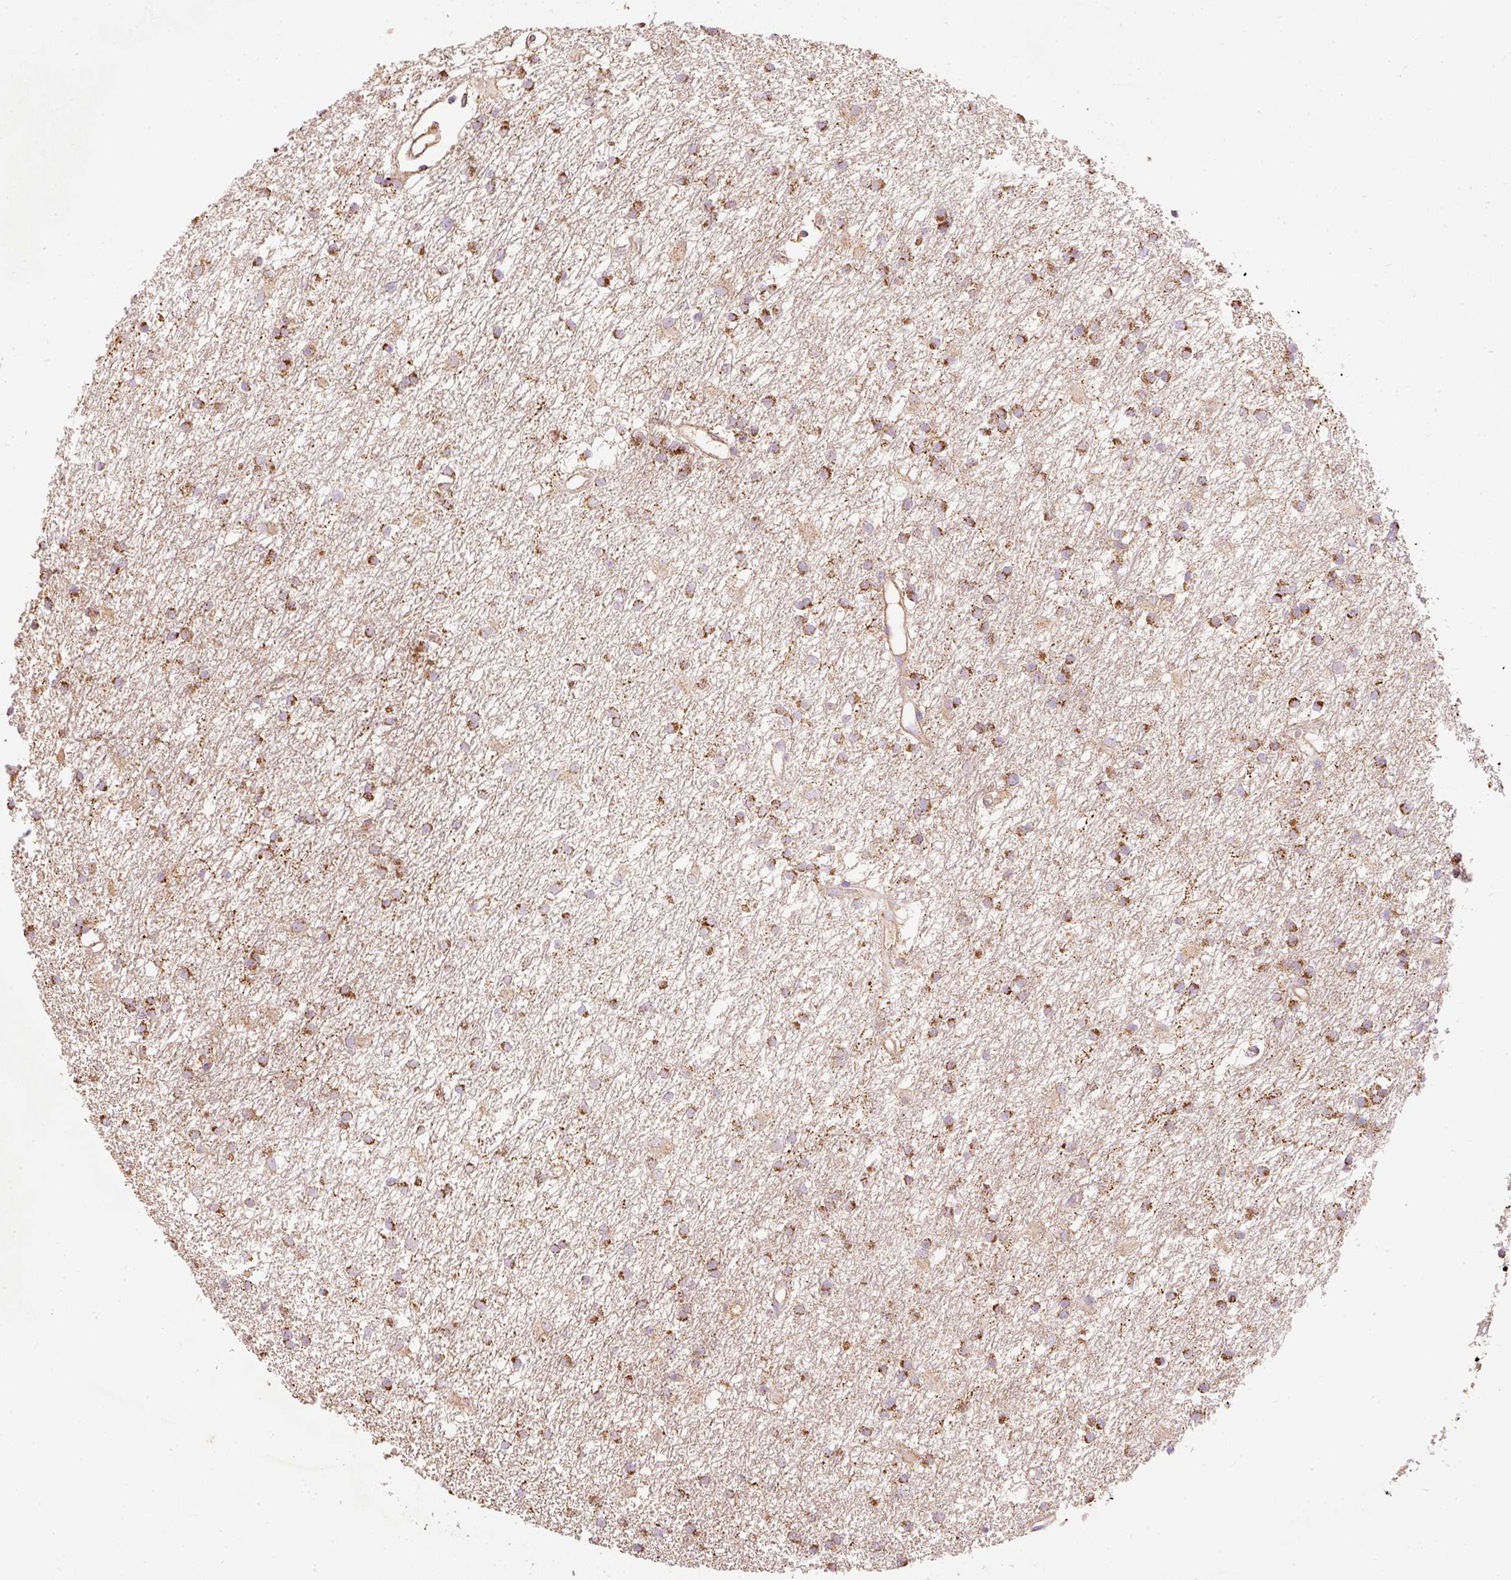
{"staining": {"intensity": "moderate", "quantity": ">75%", "location": "cytoplasmic/membranous"}, "tissue": "glioma", "cell_type": "Tumor cells", "image_type": "cancer", "snomed": [{"axis": "morphology", "description": "Glioma, malignant, High grade"}, {"axis": "topography", "description": "Brain"}], "caption": "Glioma stained with a brown dye displays moderate cytoplasmic/membranous positive positivity in about >75% of tumor cells.", "gene": "PSENEN", "patient": {"sex": "male", "age": 77}}